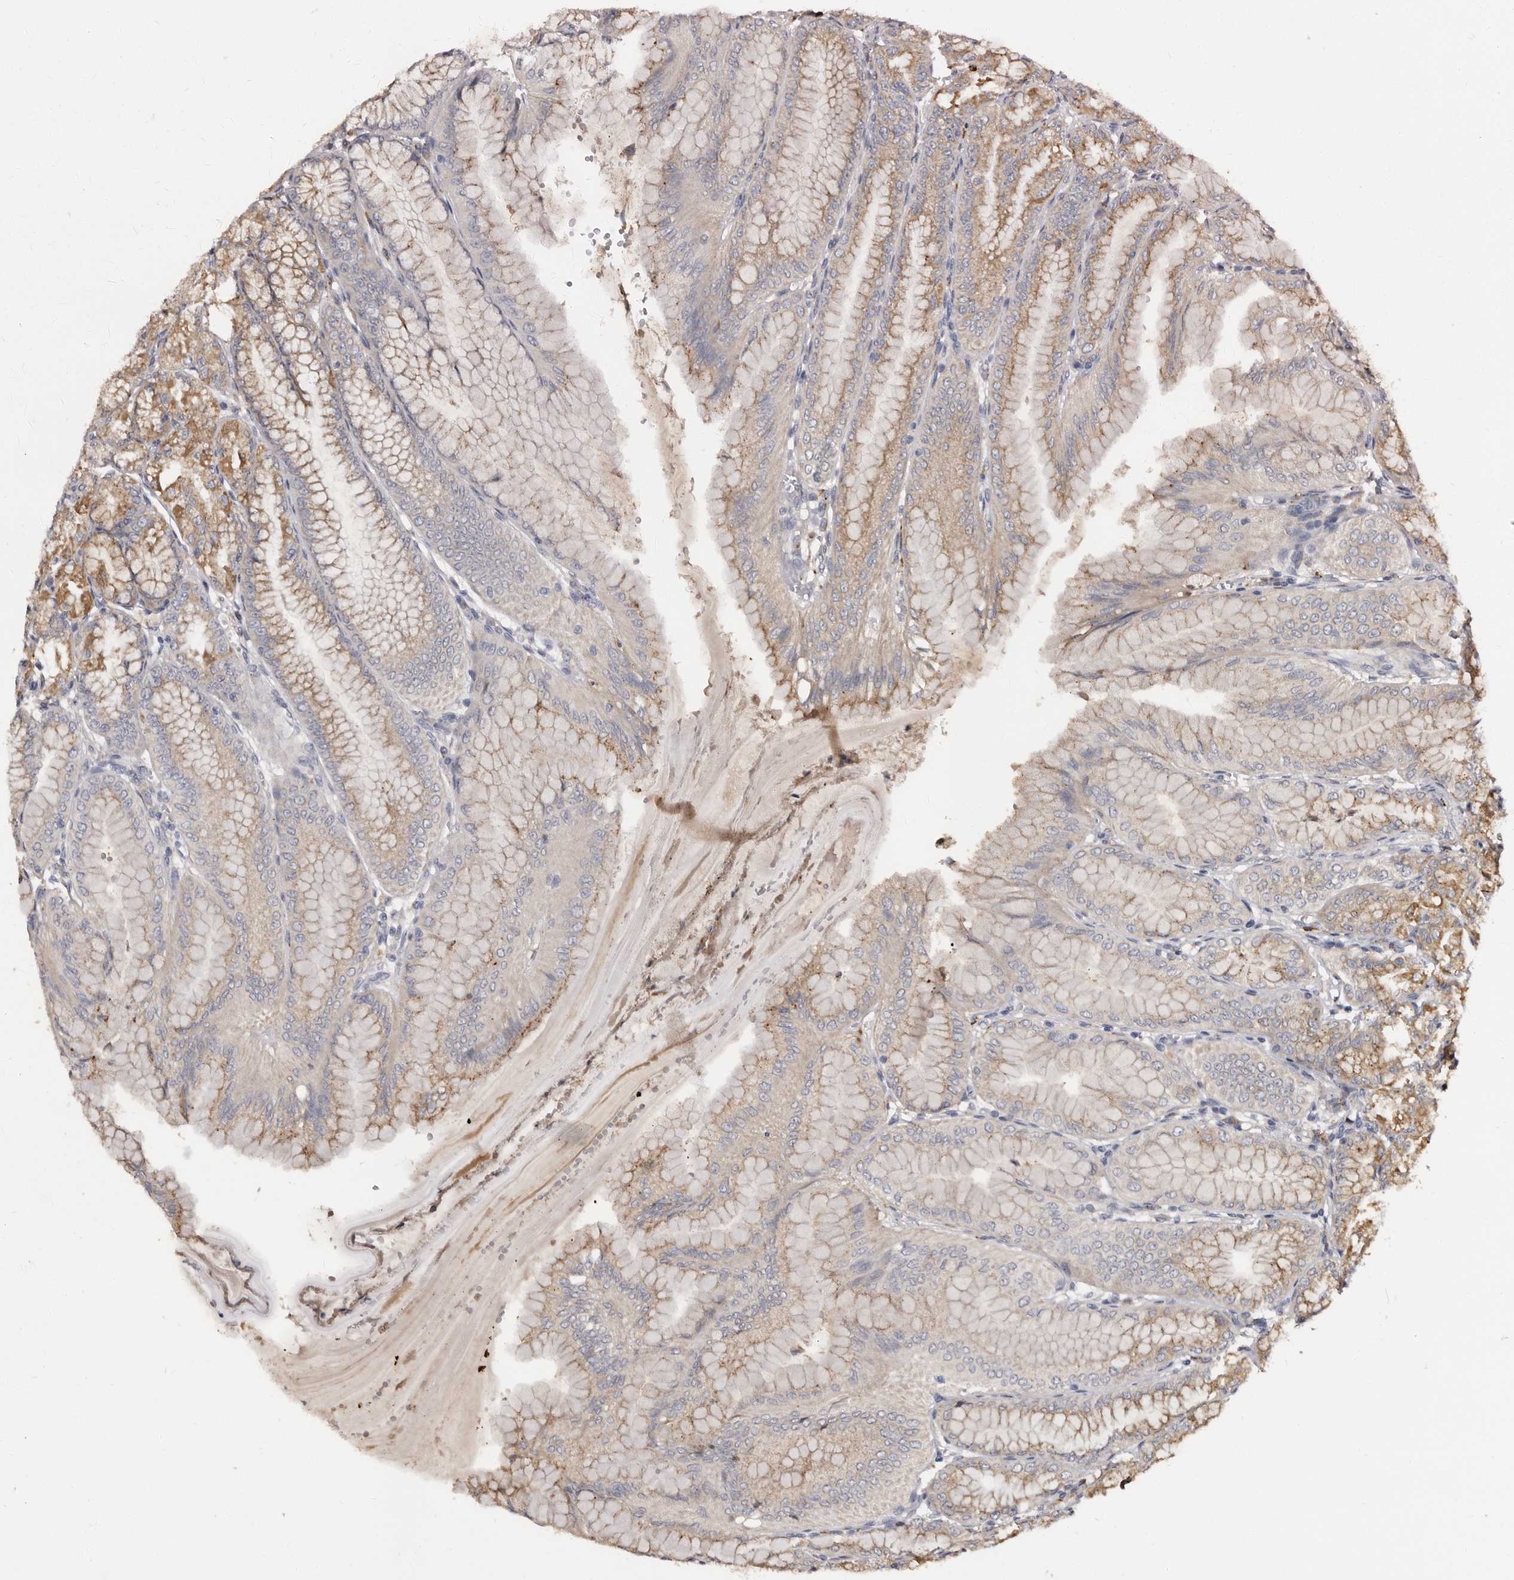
{"staining": {"intensity": "moderate", "quantity": "25%-75%", "location": "cytoplasmic/membranous"}, "tissue": "stomach", "cell_type": "Glandular cells", "image_type": "normal", "snomed": [{"axis": "morphology", "description": "Normal tissue, NOS"}, {"axis": "topography", "description": "Stomach, lower"}], "caption": "Brown immunohistochemical staining in normal human stomach exhibits moderate cytoplasmic/membranous positivity in about 25%-75% of glandular cells.", "gene": "DAP", "patient": {"sex": "male", "age": 71}}